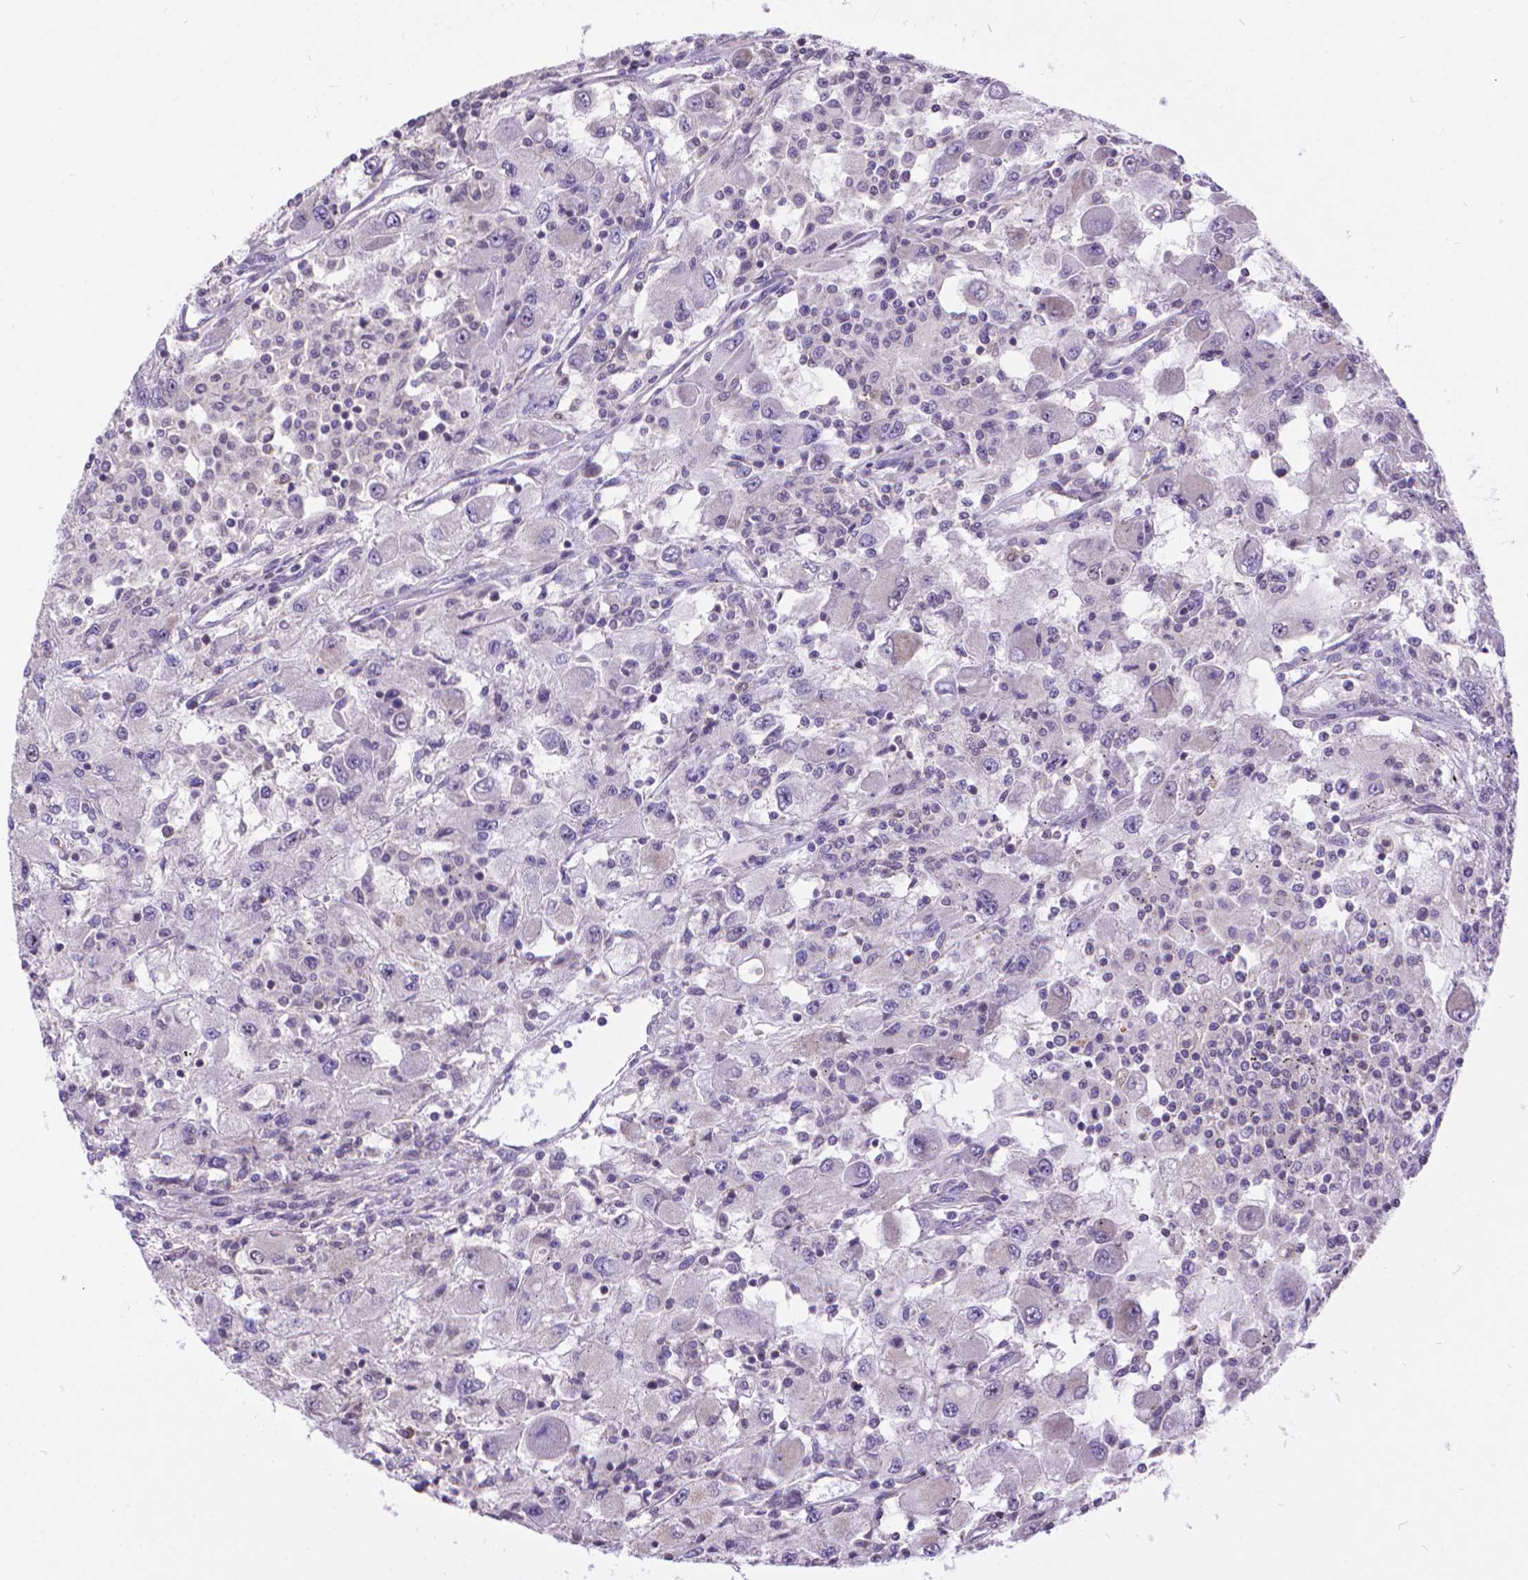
{"staining": {"intensity": "negative", "quantity": "none", "location": "none"}, "tissue": "renal cancer", "cell_type": "Tumor cells", "image_type": "cancer", "snomed": [{"axis": "morphology", "description": "Adenocarcinoma, NOS"}, {"axis": "topography", "description": "Kidney"}], "caption": "High magnification brightfield microscopy of renal cancer stained with DAB (brown) and counterstained with hematoxylin (blue): tumor cells show no significant expression.", "gene": "TMEM135", "patient": {"sex": "female", "age": 67}}